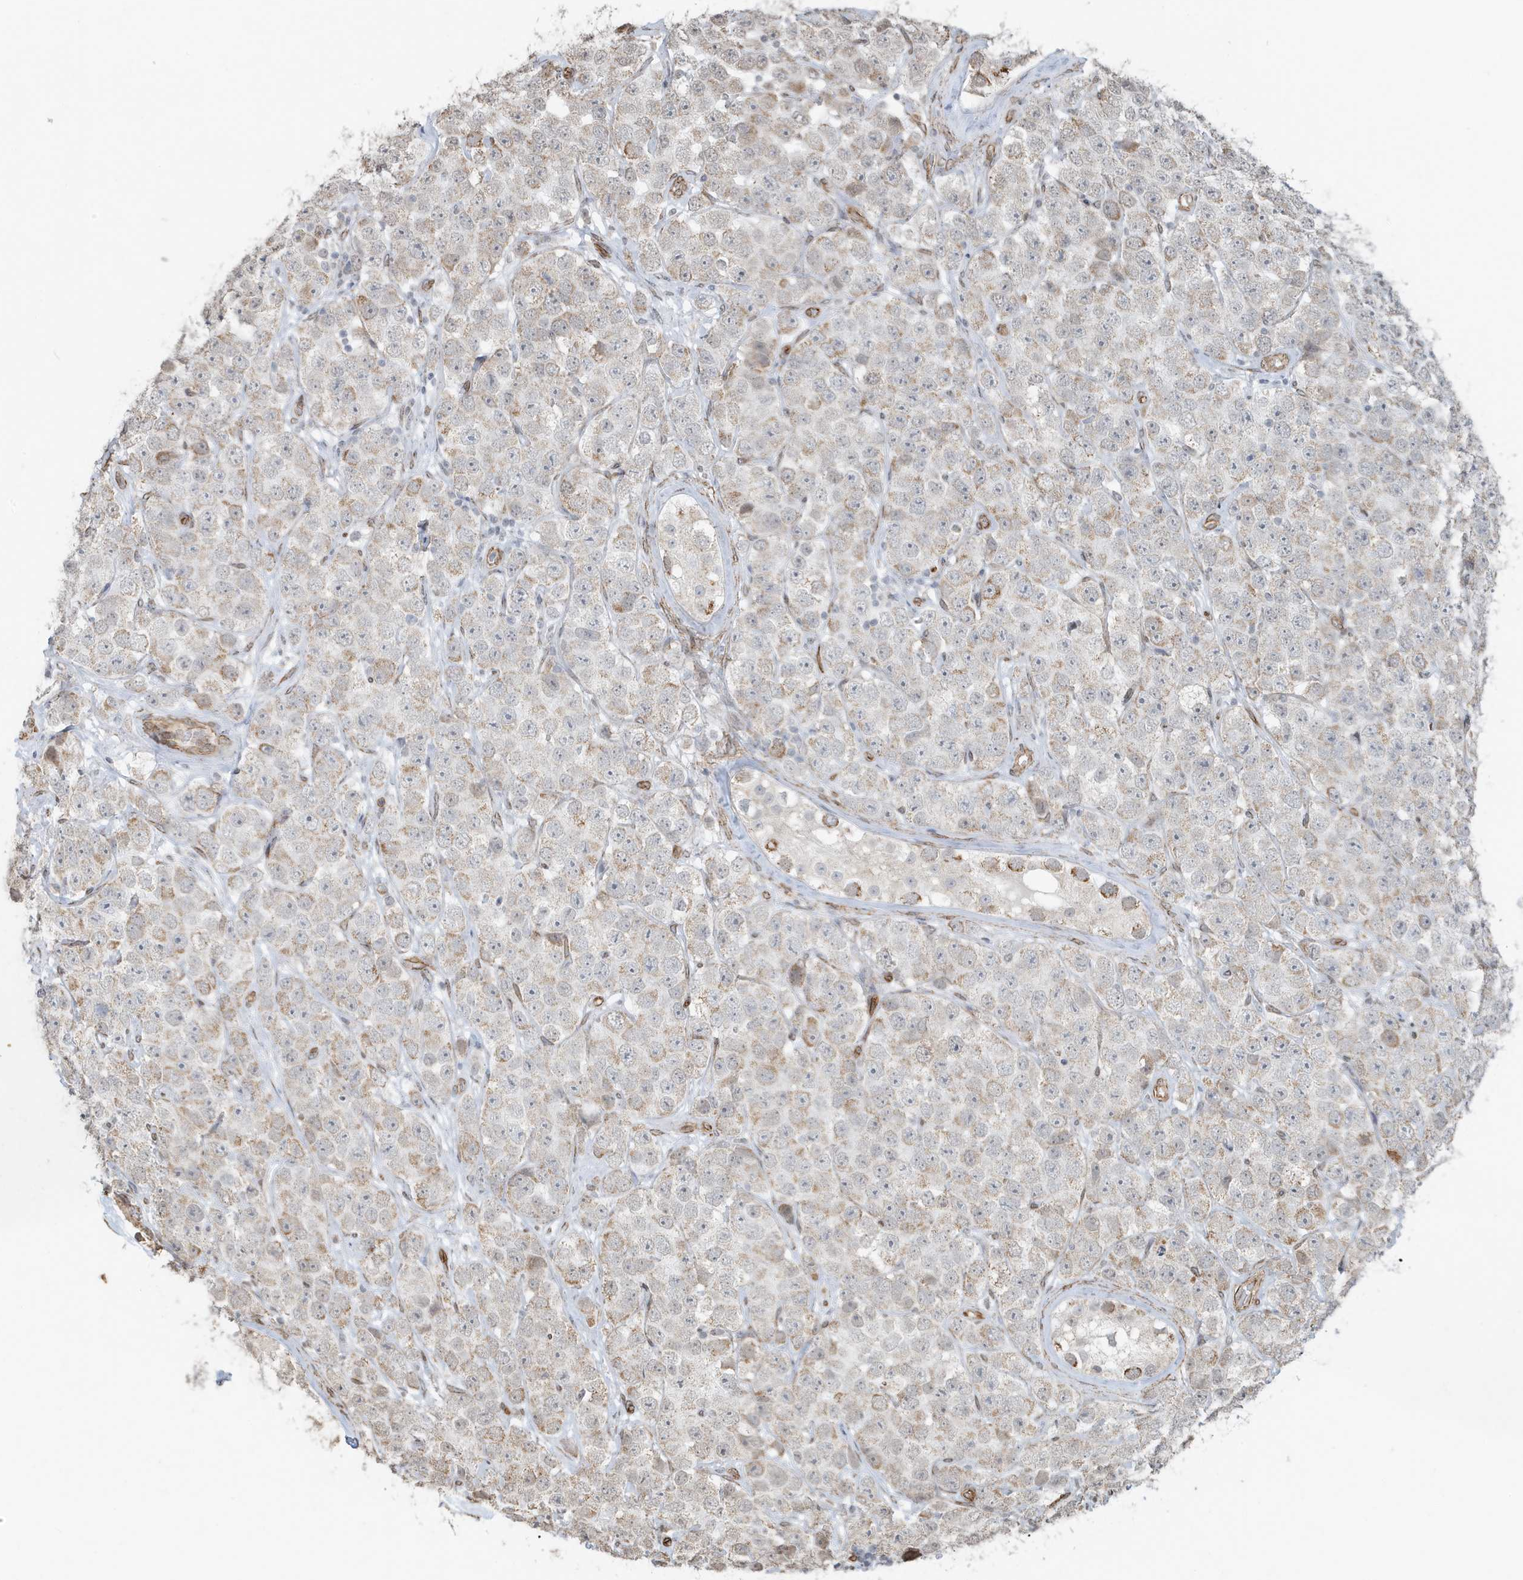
{"staining": {"intensity": "weak", "quantity": "25%-75%", "location": "cytoplasmic/membranous"}, "tissue": "testis cancer", "cell_type": "Tumor cells", "image_type": "cancer", "snomed": [{"axis": "morphology", "description": "Seminoma, NOS"}, {"axis": "topography", "description": "Testis"}], "caption": "This is an image of immunohistochemistry (IHC) staining of testis cancer (seminoma), which shows weak staining in the cytoplasmic/membranous of tumor cells.", "gene": "CHCHD4", "patient": {"sex": "male", "age": 28}}